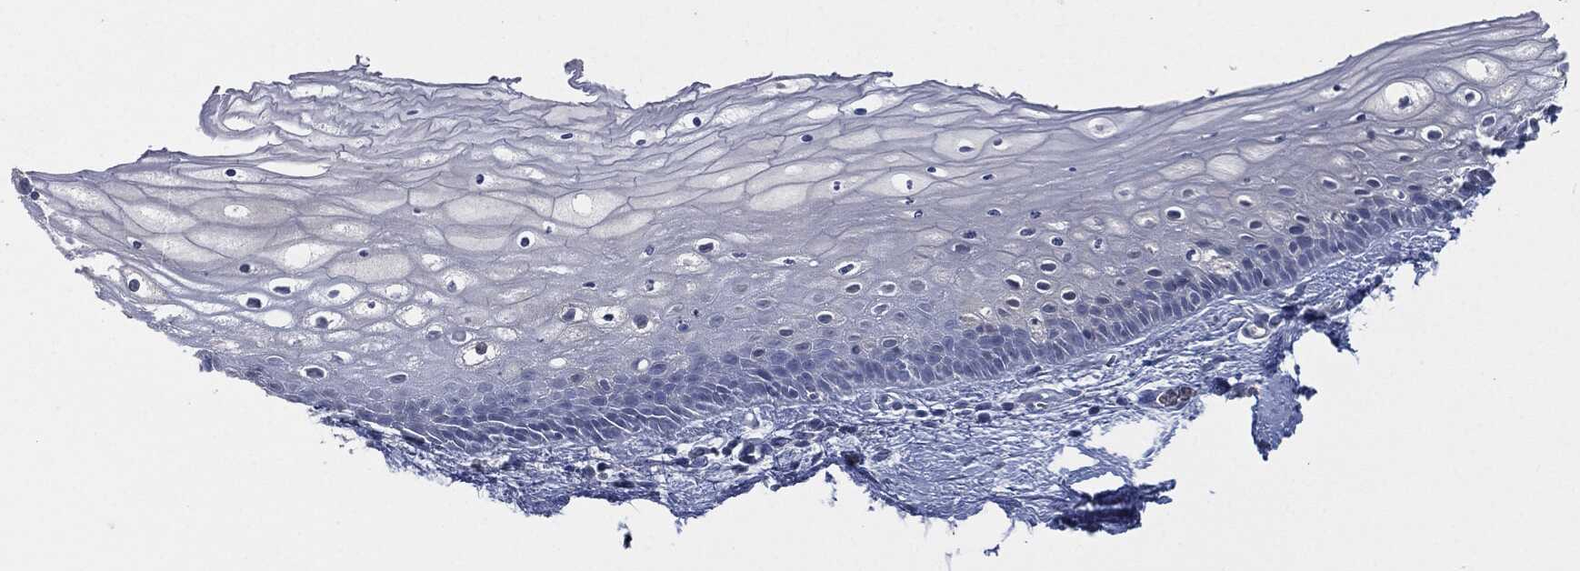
{"staining": {"intensity": "negative", "quantity": "none", "location": "none"}, "tissue": "vagina", "cell_type": "Squamous epithelial cells", "image_type": "normal", "snomed": [{"axis": "morphology", "description": "Normal tissue, NOS"}, {"axis": "topography", "description": "Vagina"}], "caption": "The micrograph shows no staining of squamous epithelial cells in unremarkable vagina. (Immunohistochemistry (ihc), brightfield microscopy, high magnification).", "gene": "SIGLEC7", "patient": {"sex": "female", "age": 32}}